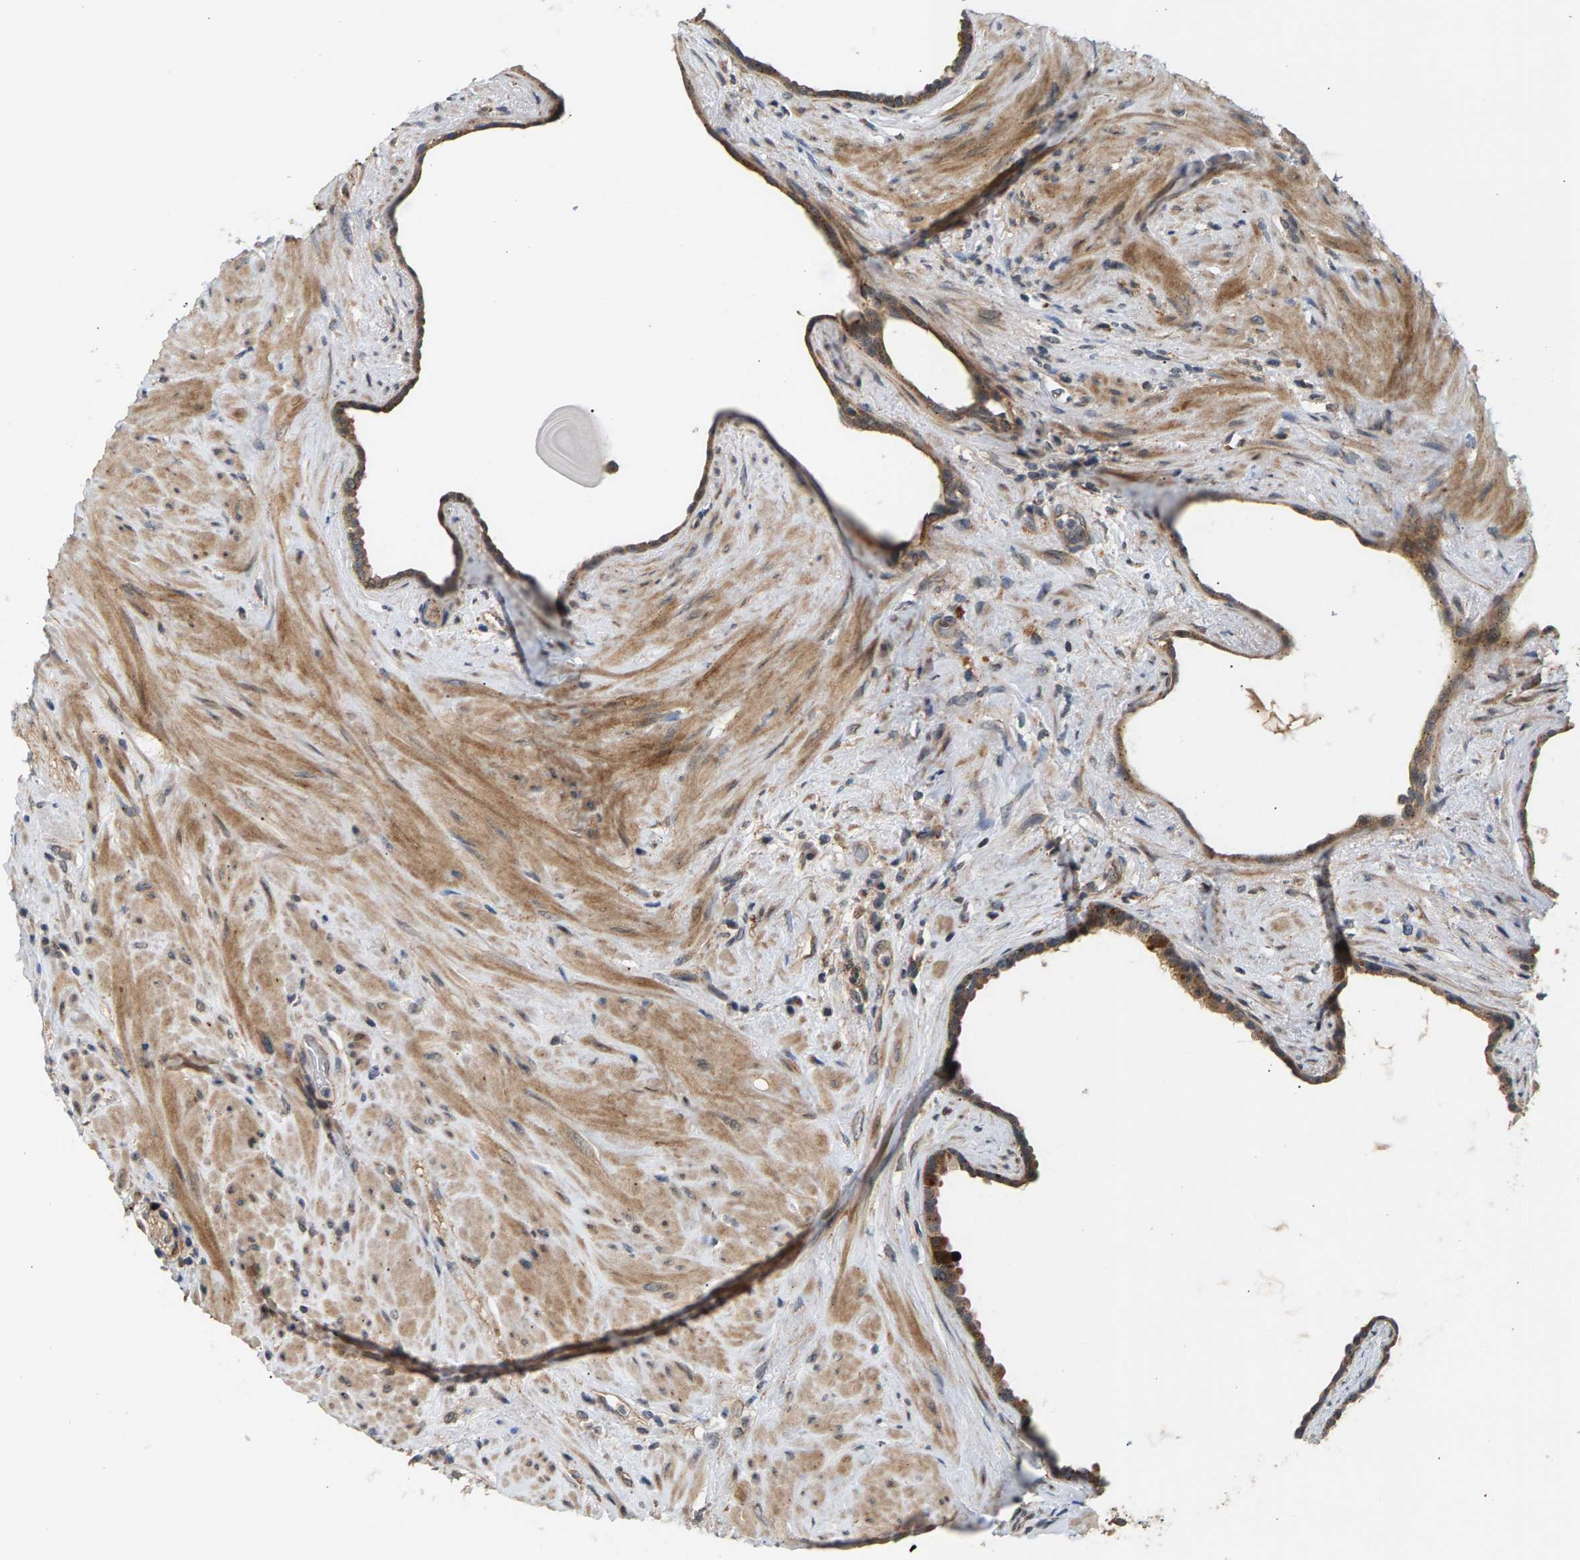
{"staining": {"intensity": "moderate", "quantity": "25%-75%", "location": "cytoplasmic/membranous"}, "tissue": "seminal vesicle", "cell_type": "Glandular cells", "image_type": "normal", "snomed": [{"axis": "morphology", "description": "Normal tissue, NOS"}, {"axis": "topography", "description": "Seminal veicle"}], "caption": "Seminal vesicle stained with DAB IHC demonstrates medium levels of moderate cytoplasmic/membranous staining in about 25%-75% of glandular cells.", "gene": "MAP2K5", "patient": {"sex": "male", "age": 61}}